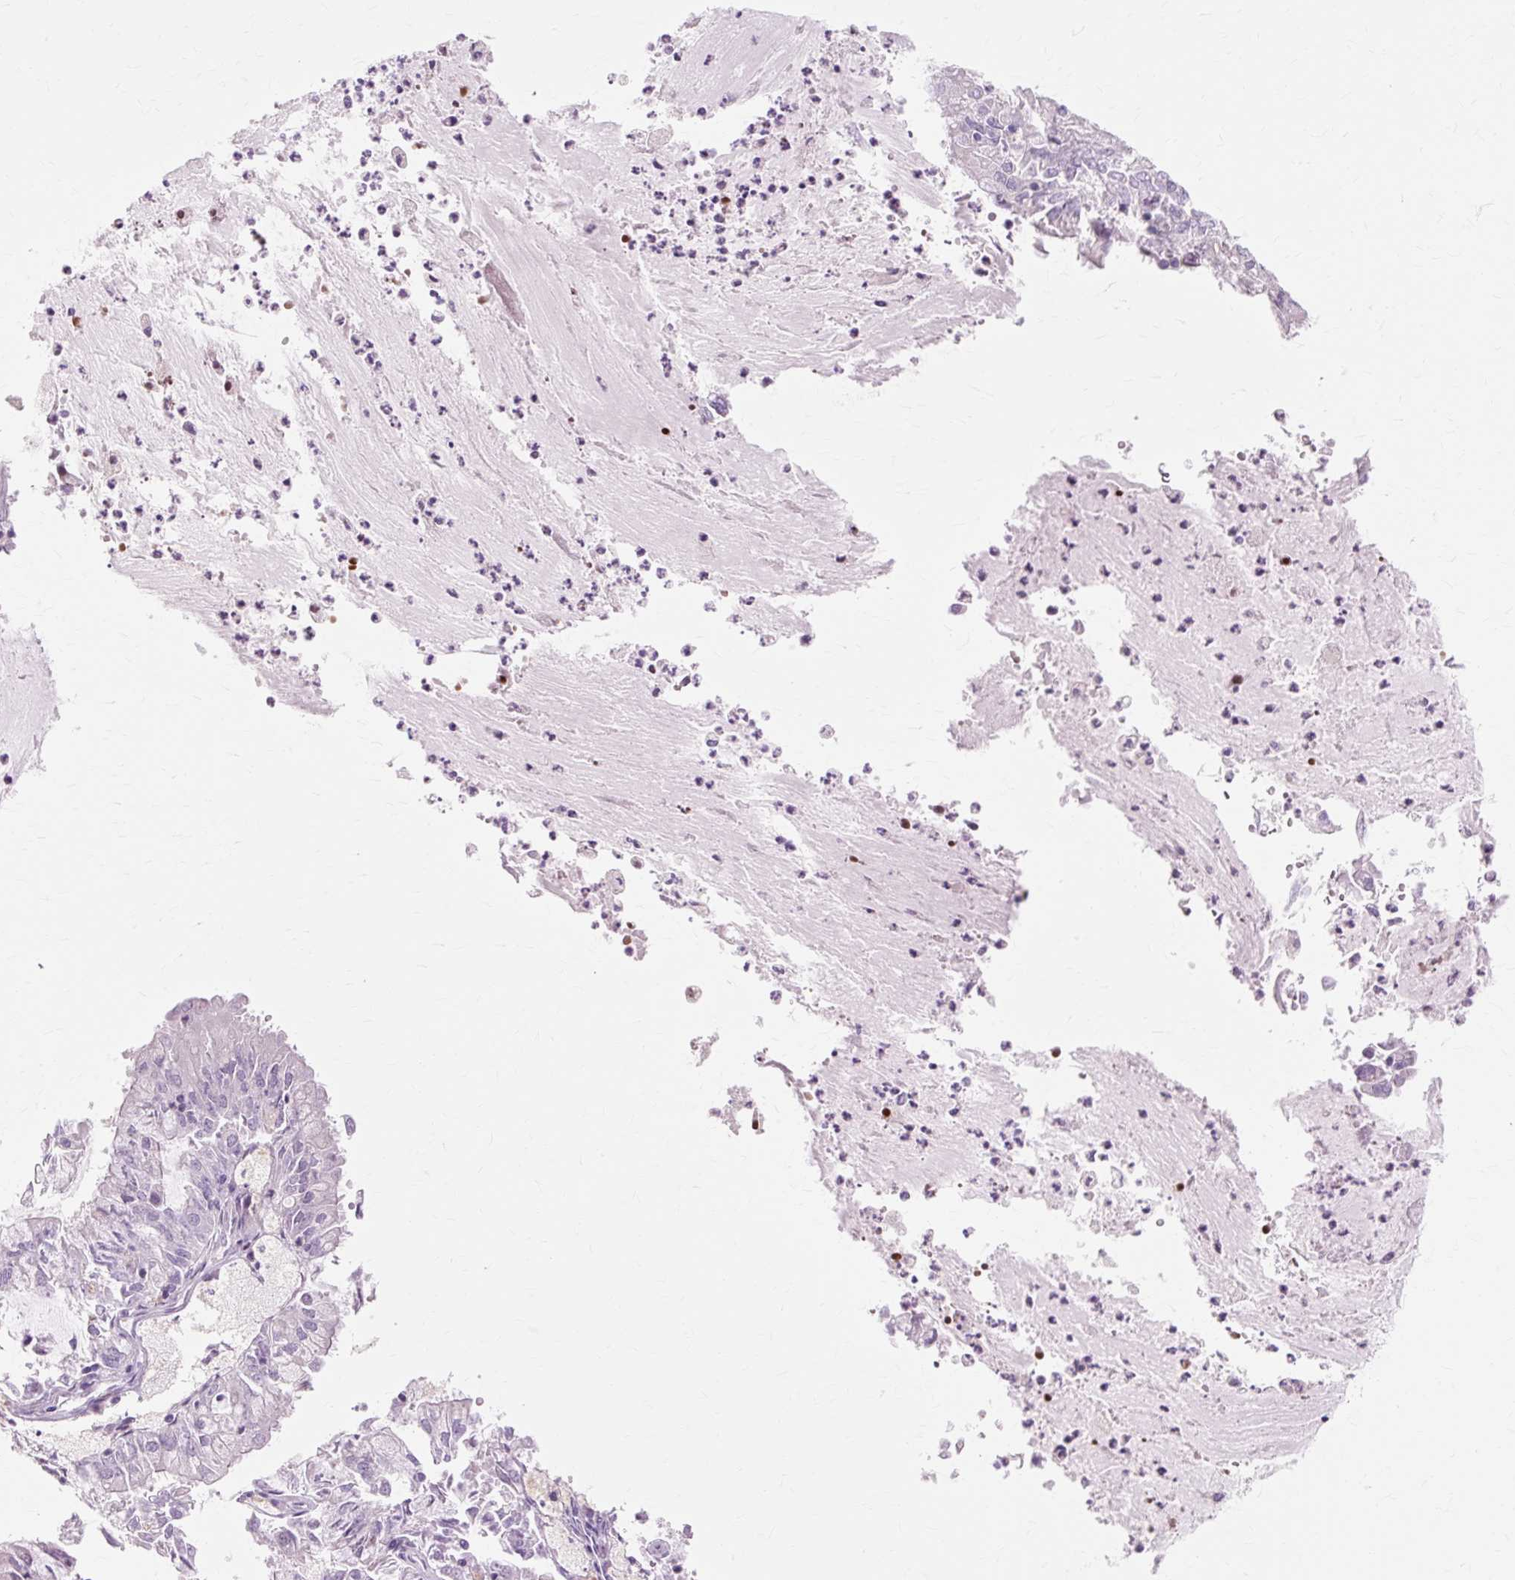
{"staining": {"intensity": "negative", "quantity": "none", "location": "none"}, "tissue": "endometrial cancer", "cell_type": "Tumor cells", "image_type": "cancer", "snomed": [{"axis": "morphology", "description": "Adenocarcinoma, NOS"}, {"axis": "topography", "description": "Endometrium"}], "caption": "Tumor cells show no significant expression in endometrial cancer (adenocarcinoma).", "gene": "IRX2", "patient": {"sex": "female", "age": 57}}